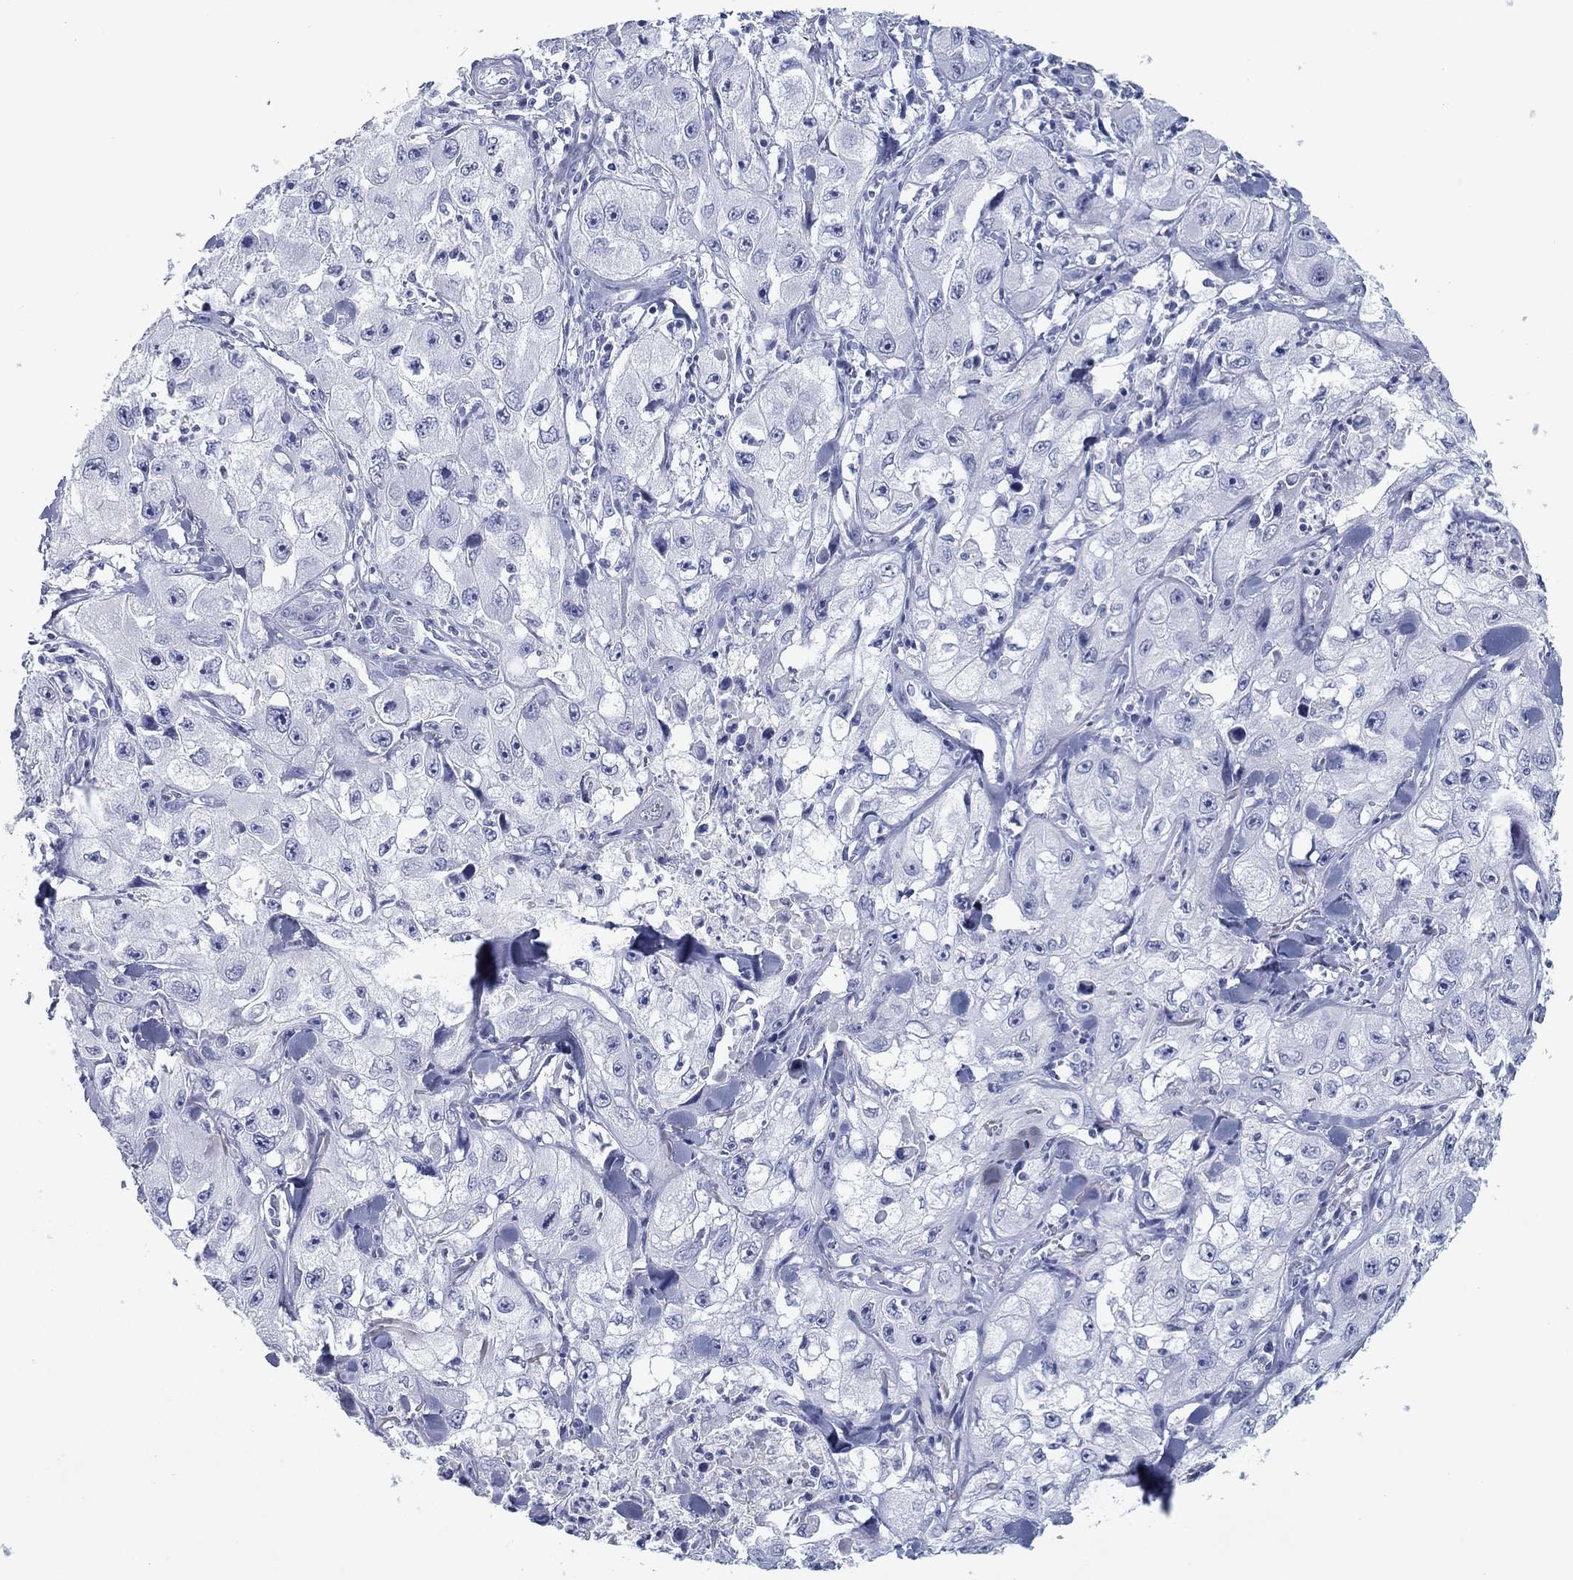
{"staining": {"intensity": "negative", "quantity": "none", "location": "none"}, "tissue": "skin cancer", "cell_type": "Tumor cells", "image_type": "cancer", "snomed": [{"axis": "morphology", "description": "Squamous cell carcinoma, NOS"}, {"axis": "topography", "description": "Skin"}, {"axis": "topography", "description": "Subcutis"}], "caption": "An image of human squamous cell carcinoma (skin) is negative for staining in tumor cells. The staining is performed using DAB brown chromogen with nuclei counter-stained in using hematoxylin.", "gene": "CD79B", "patient": {"sex": "male", "age": 73}}